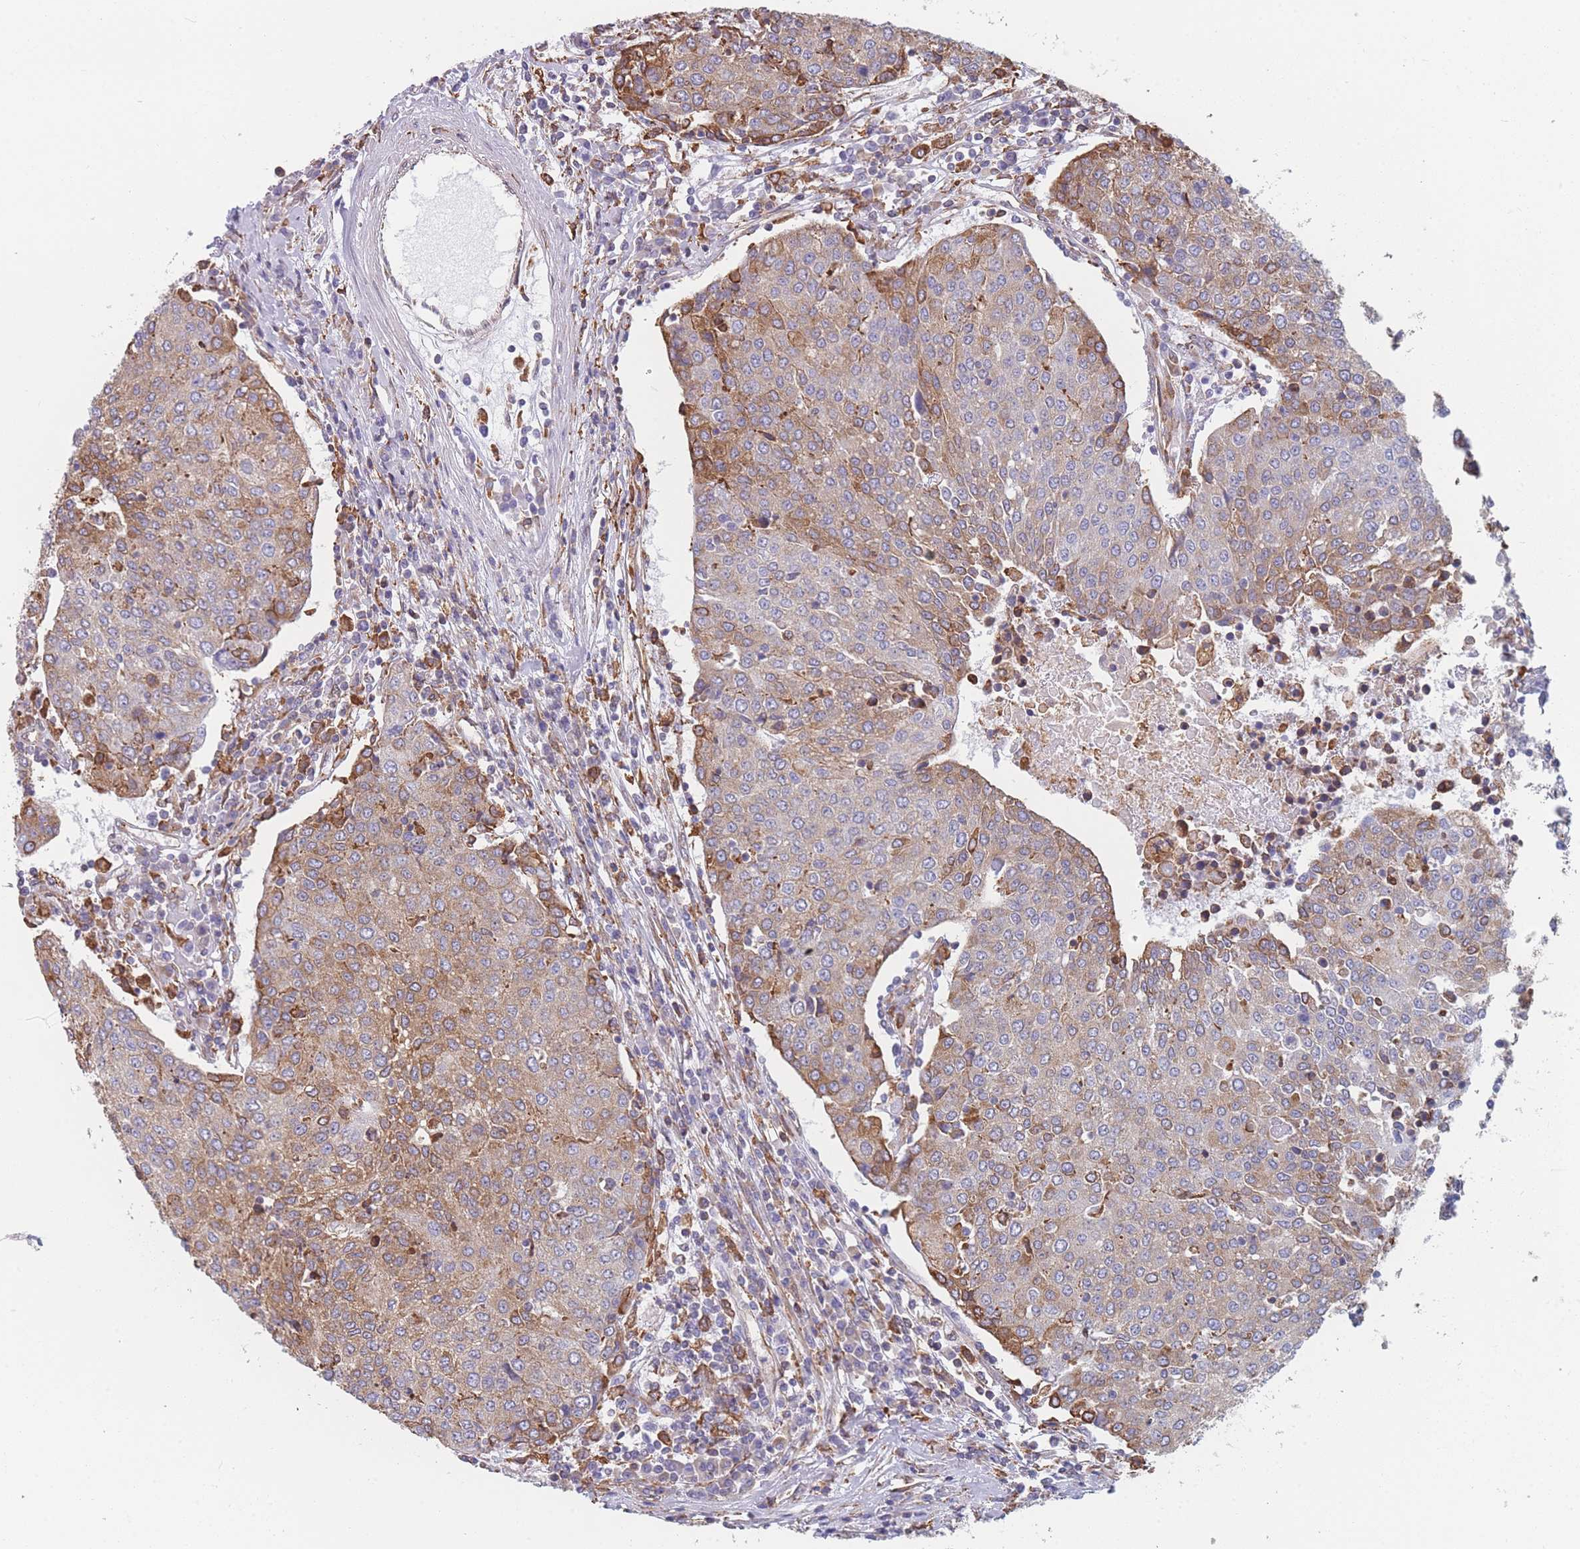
{"staining": {"intensity": "moderate", "quantity": "25%-75%", "location": "cytoplasmic/membranous"}, "tissue": "urothelial cancer", "cell_type": "Tumor cells", "image_type": "cancer", "snomed": [{"axis": "morphology", "description": "Urothelial carcinoma, High grade"}, {"axis": "topography", "description": "Urinary bladder"}], "caption": "High-grade urothelial carcinoma stained with immunohistochemistry (IHC) shows moderate cytoplasmic/membranous expression in about 25%-75% of tumor cells. The staining was performed using DAB (3,3'-diaminobenzidine) to visualize the protein expression in brown, while the nuclei were stained in blue with hematoxylin (Magnification: 20x).", "gene": "OR7C2", "patient": {"sex": "female", "age": 85}}